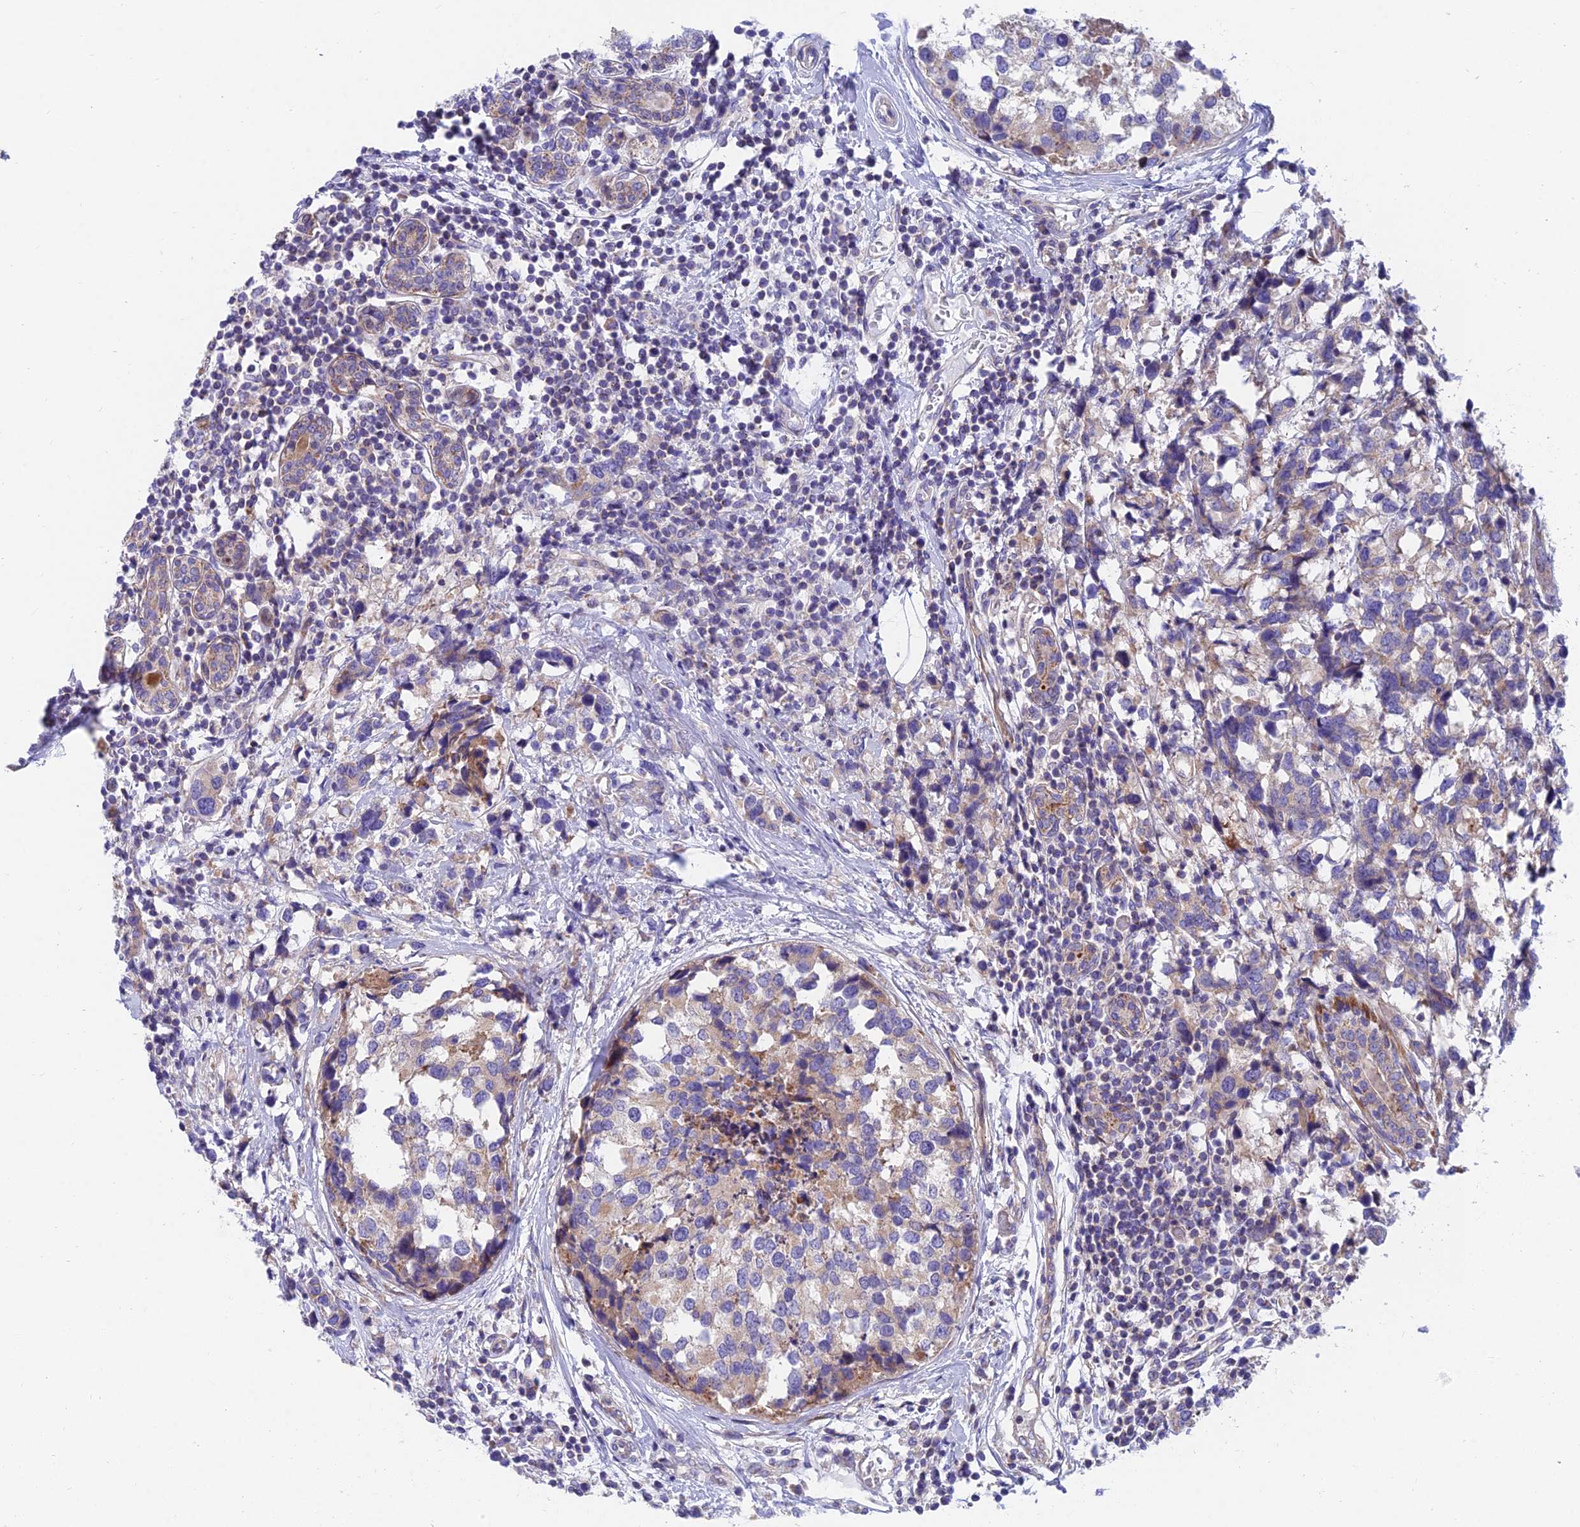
{"staining": {"intensity": "weak", "quantity": "<25%", "location": "cytoplasmic/membranous"}, "tissue": "breast cancer", "cell_type": "Tumor cells", "image_type": "cancer", "snomed": [{"axis": "morphology", "description": "Lobular carcinoma"}, {"axis": "topography", "description": "Breast"}], "caption": "Tumor cells are negative for brown protein staining in breast lobular carcinoma.", "gene": "MVB12A", "patient": {"sex": "female", "age": 59}}